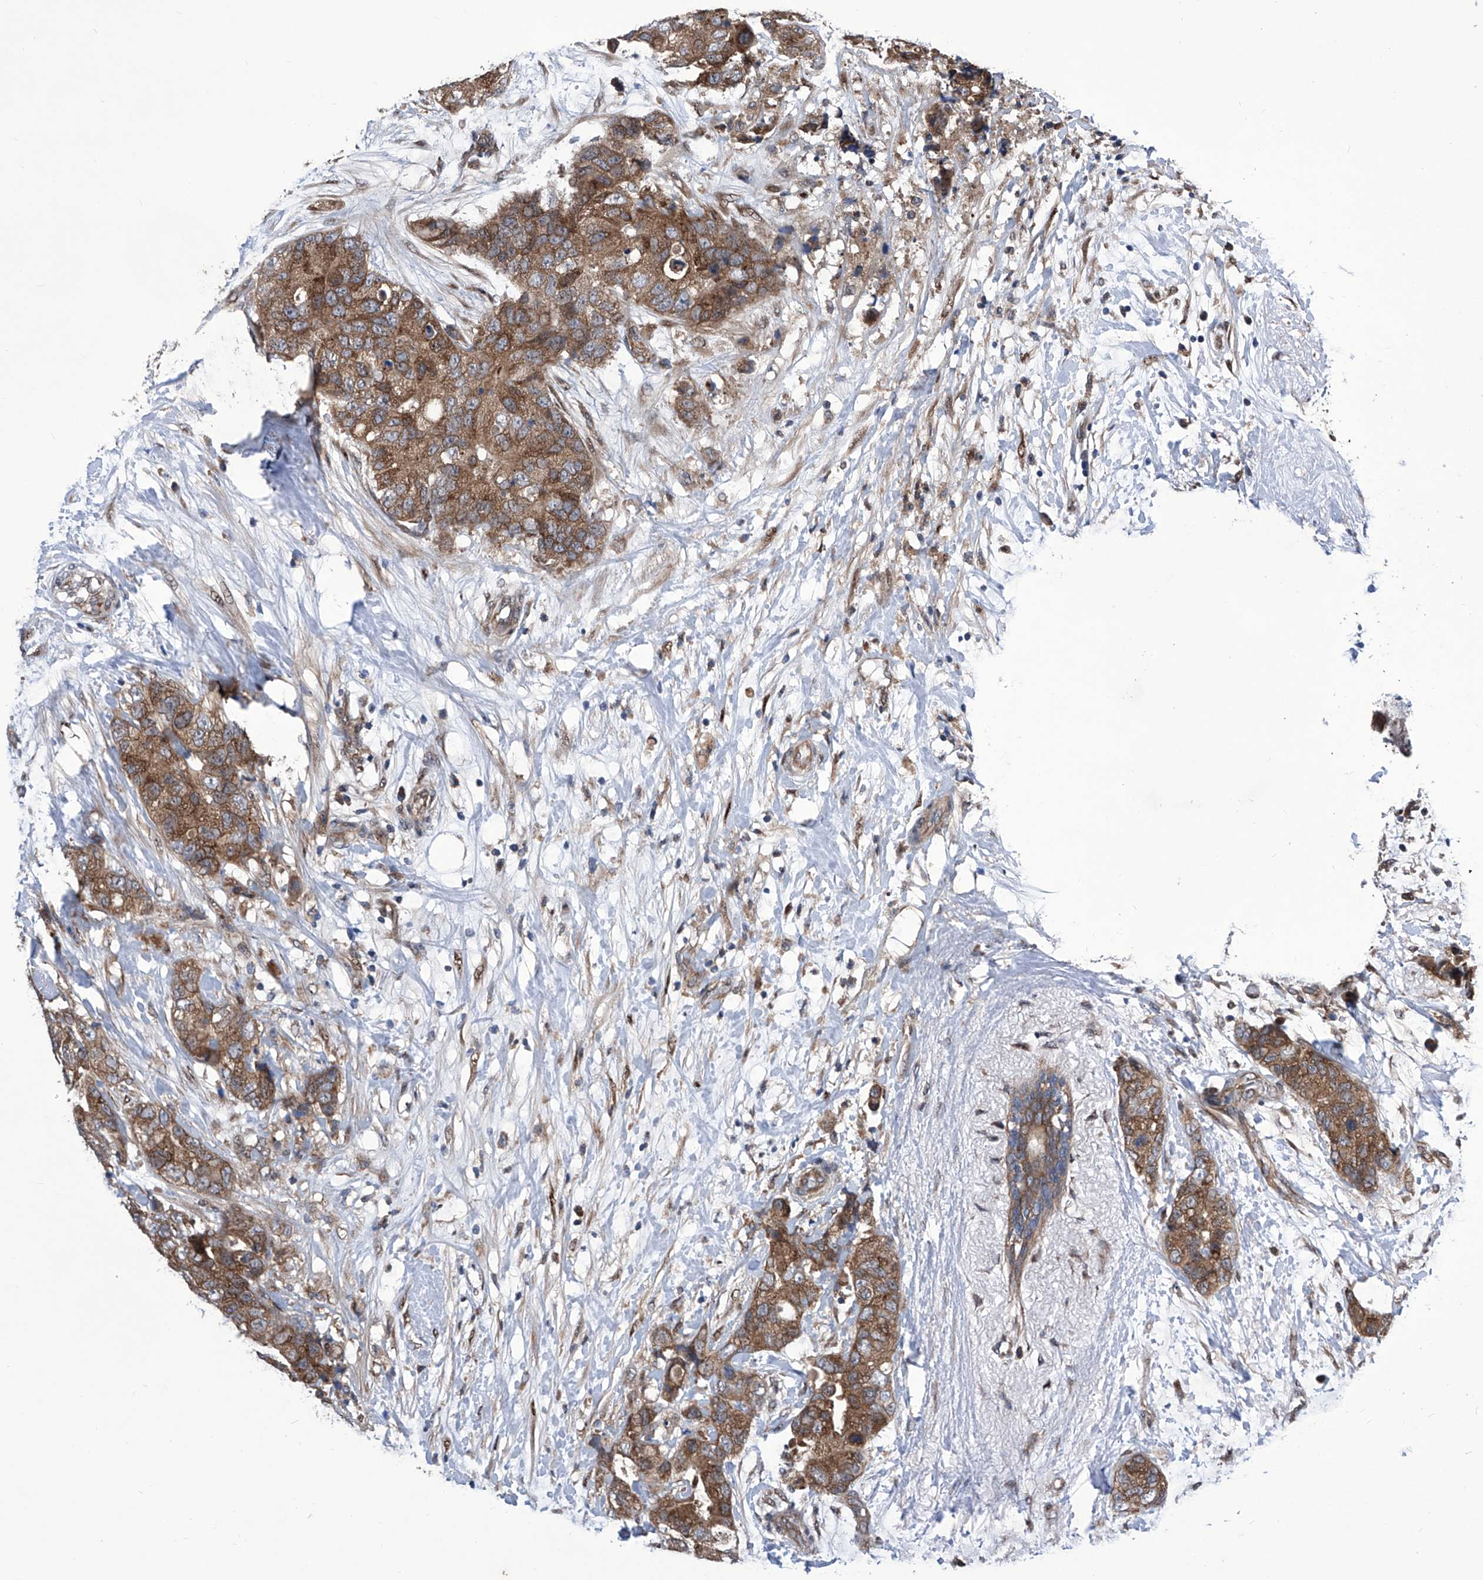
{"staining": {"intensity": "moderate", "quantity": ">75%", "location": "cytoplasmic/membranous"}, "tissue": "breast cancer", "cell_type": "Tumor cells", "image_type": "cancer", "snomed": [{"axis": "morphology", "description": "Duct carcinoma"}, {"axis": "topography", "description": "Breast"}], "caption": "Invasive ductal carcinoma (breast) stained with DAB immunohistochemistry displays medium levels of moderate cytoplasmic/membranous expression in about >75% of tumor cells.", "gene": "KTI12", "patient": {"sex": "female", "age": 62}}